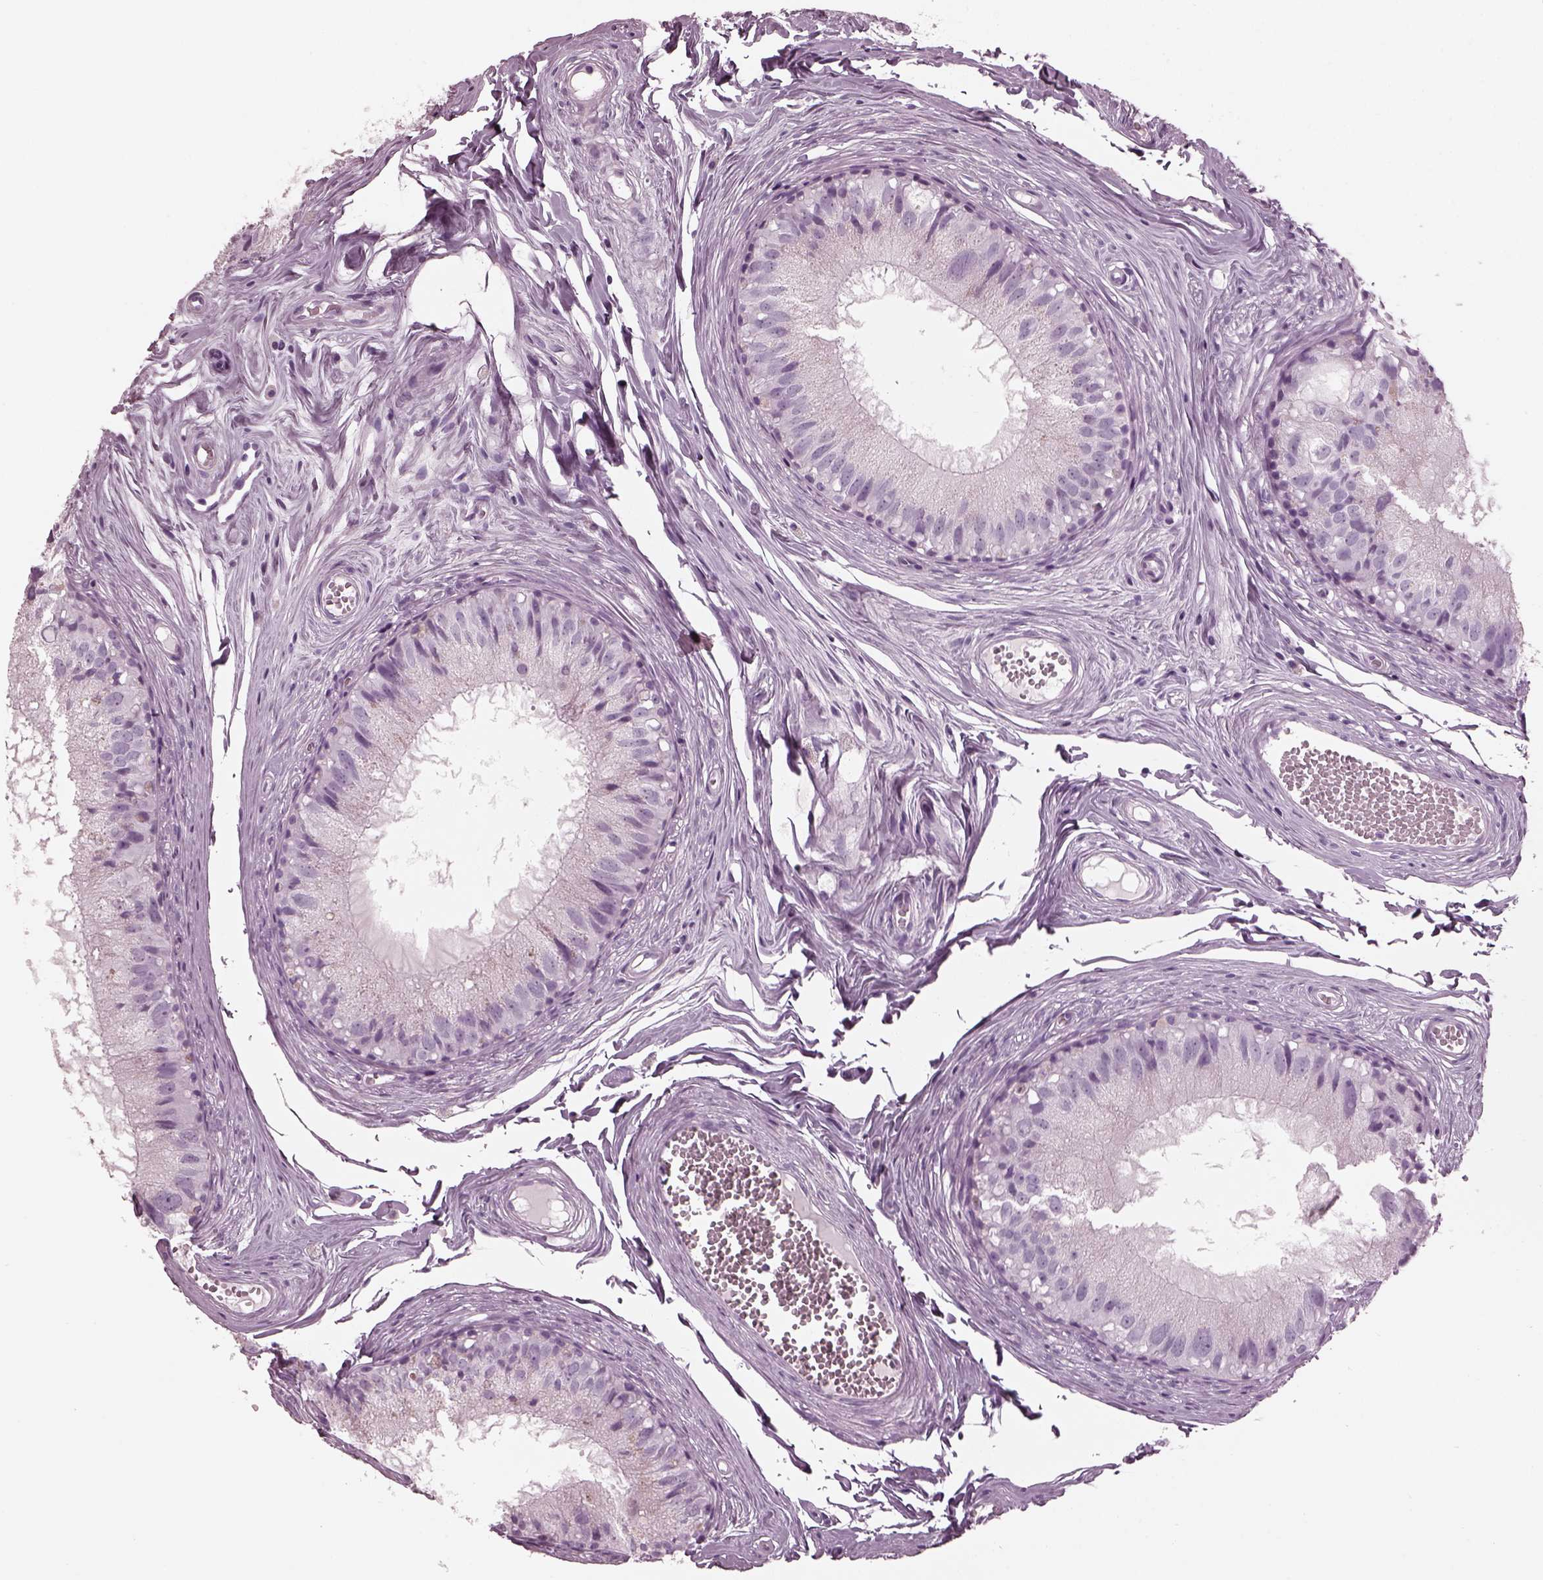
{"staining": {"intensity": "negative", "quantity": "none", "location": "none"}, "tissue": "epididymis", "cell_type": "Glandular cells", "image_type": "normal", "snomed": [{"axis": "morphology", "description": "Normal tissue, NOS"}, {"axis": "topography", "description": "Epididymis"}], "caption": "DAB immunohistochemical staining of unremarkable epididymis exhibits no significant staining in glandular cells. (Immunohistochemistry, brightfield microscopy, high magnification).", "gene": "RCVRN", "patient": {"sex": "male", "age": 45}}